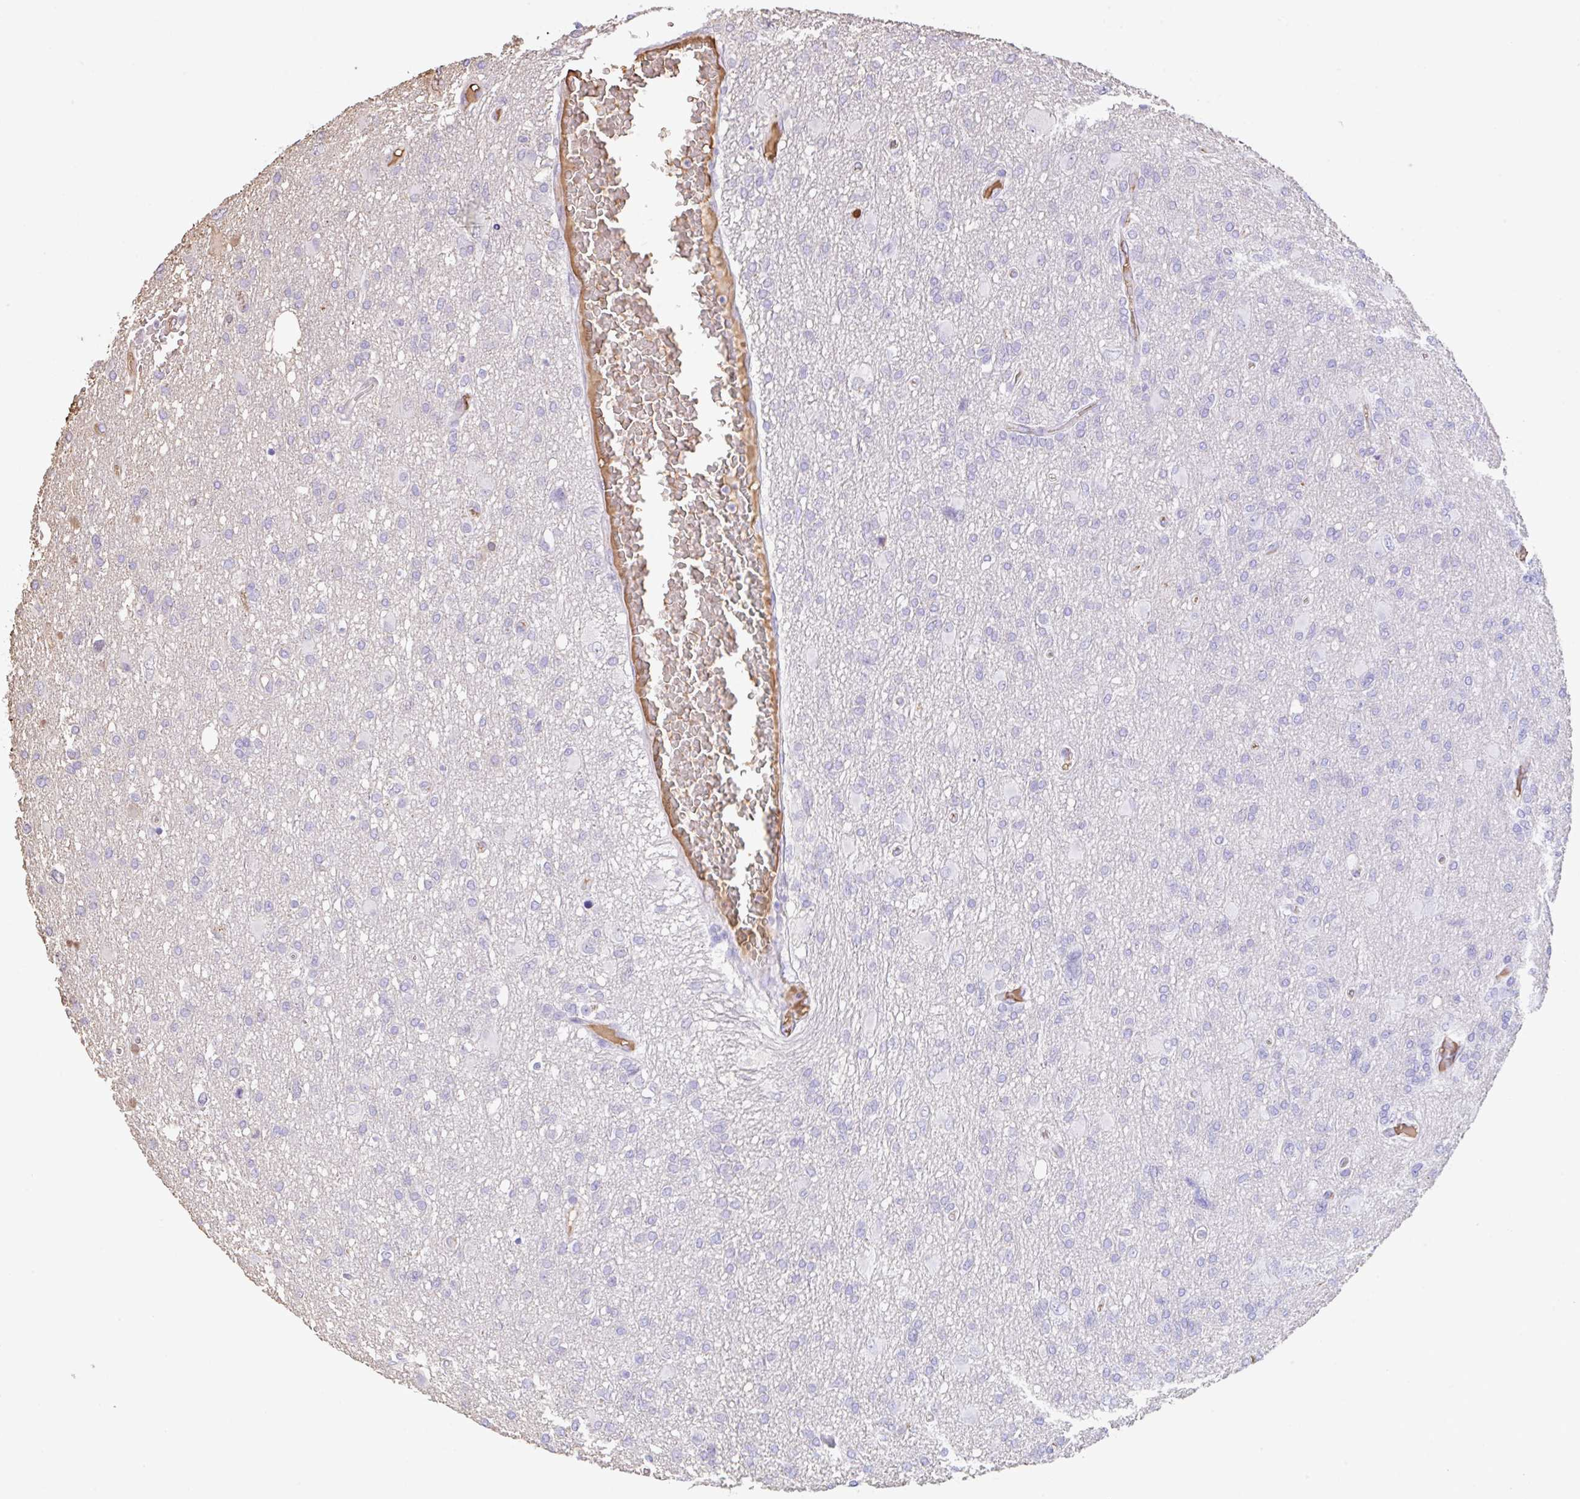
{"staining": {"intensity": "negative", "quantity": "none", "location": "none"}, "tissue": "glioma", "cell_type": "Tumor cells", "image_type": "cancer", "snomed": [{"axis": "morphology", "description": "Glioma, malignant, High grade"}, {"axis": "topography", "description": "Brain"}], "caption": "Immunohistochemical staining of glioma reveals no significant positivity in tumor cells.", "gene": "HOXC12", "patient": {"sex": "male", "age": 61}}